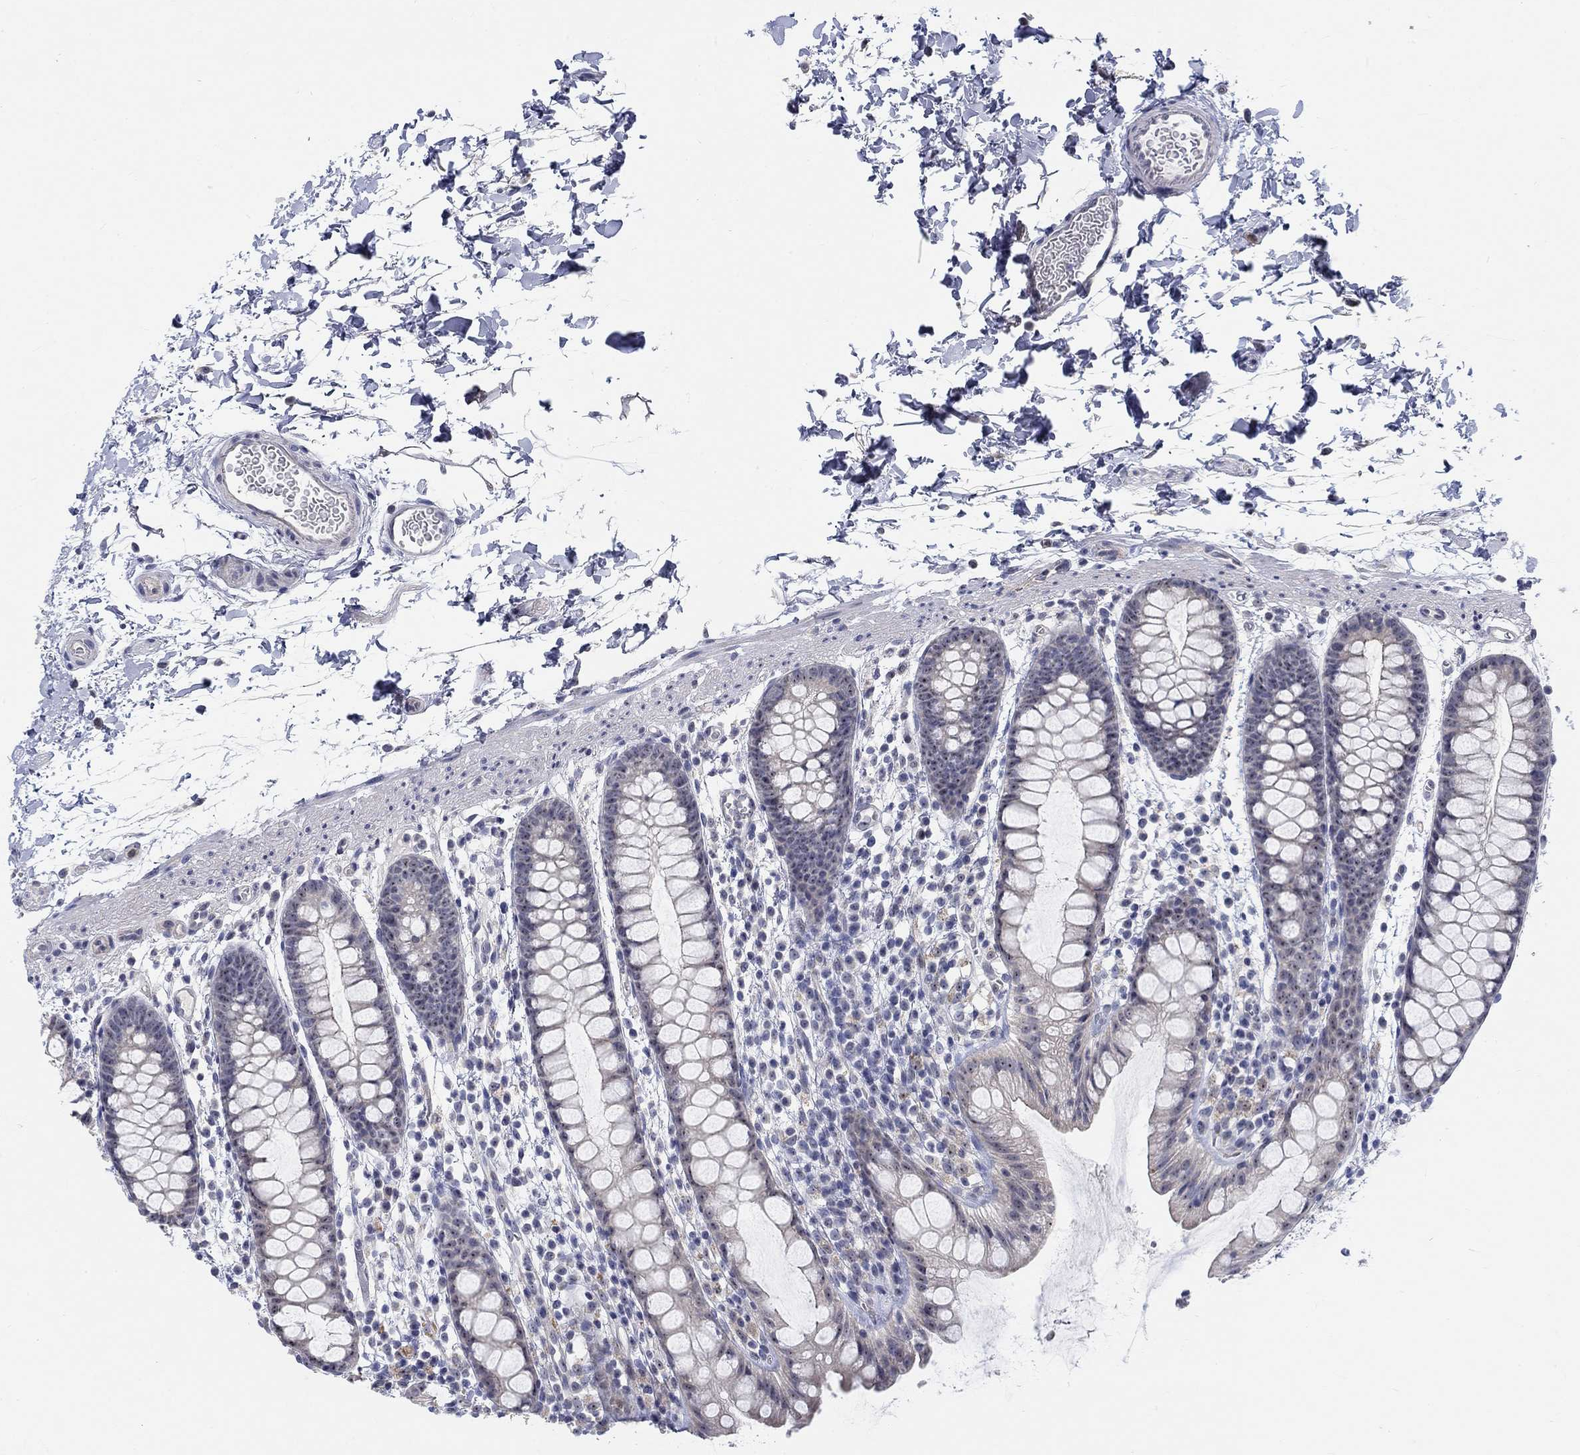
{"staining": {"intensity": "negative", "quantity": "none", "location": "none"}, "tissue": "rectum", "cell_type": "Glandular cells", "image_type": "normal", "snomed": [{"axis": "morphology", "description": "Normal tissue, NOS"}, {"axis": "topography", "description": "Rectum"}], "caption": "Histopathology image shows no significant protein positivity in glandular cells of benign rectum.", "gene": "SMIM18", "patient": {"sex": "male", "age": 57}}